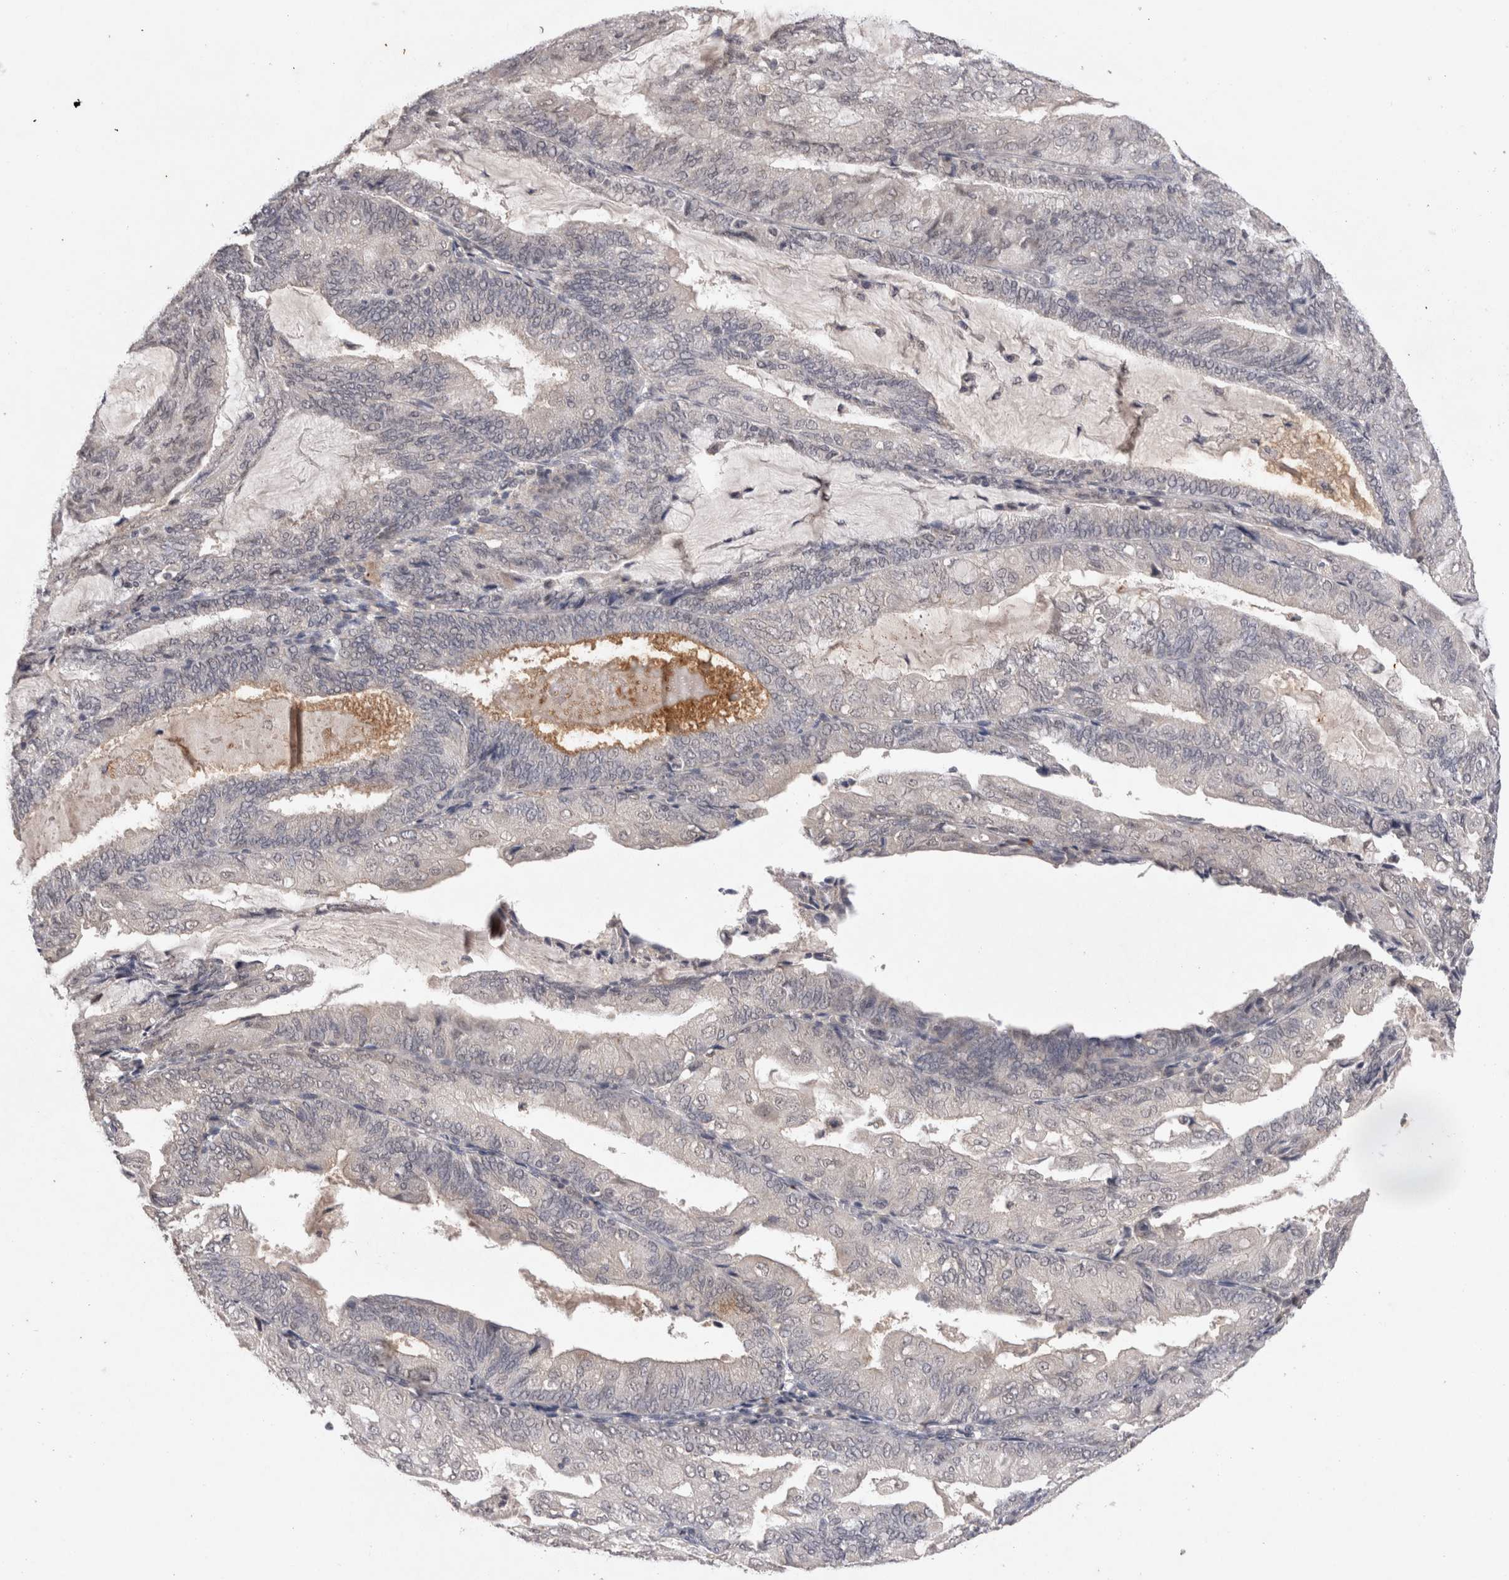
{"staining": {"intensity": "negative", "quantity": "none", "location": "none"}, "tissue": "endometrial cancer", "cell_type": "Tumor cells", "image_type": "cancer", "snomed": [{"axis": "morphology", "description": "Adenocarcinoma, NOS"}, {"axis": "topography", "description": "Endometrium"}], "caption": "This is a histopathology image of immunohistochemistry (IHC) staining of endometrial adenocarcinoma, which shows no positivity in tumor cells.", "gene": "RASSF3", "patient": {"sex": "female", "age": 81}}